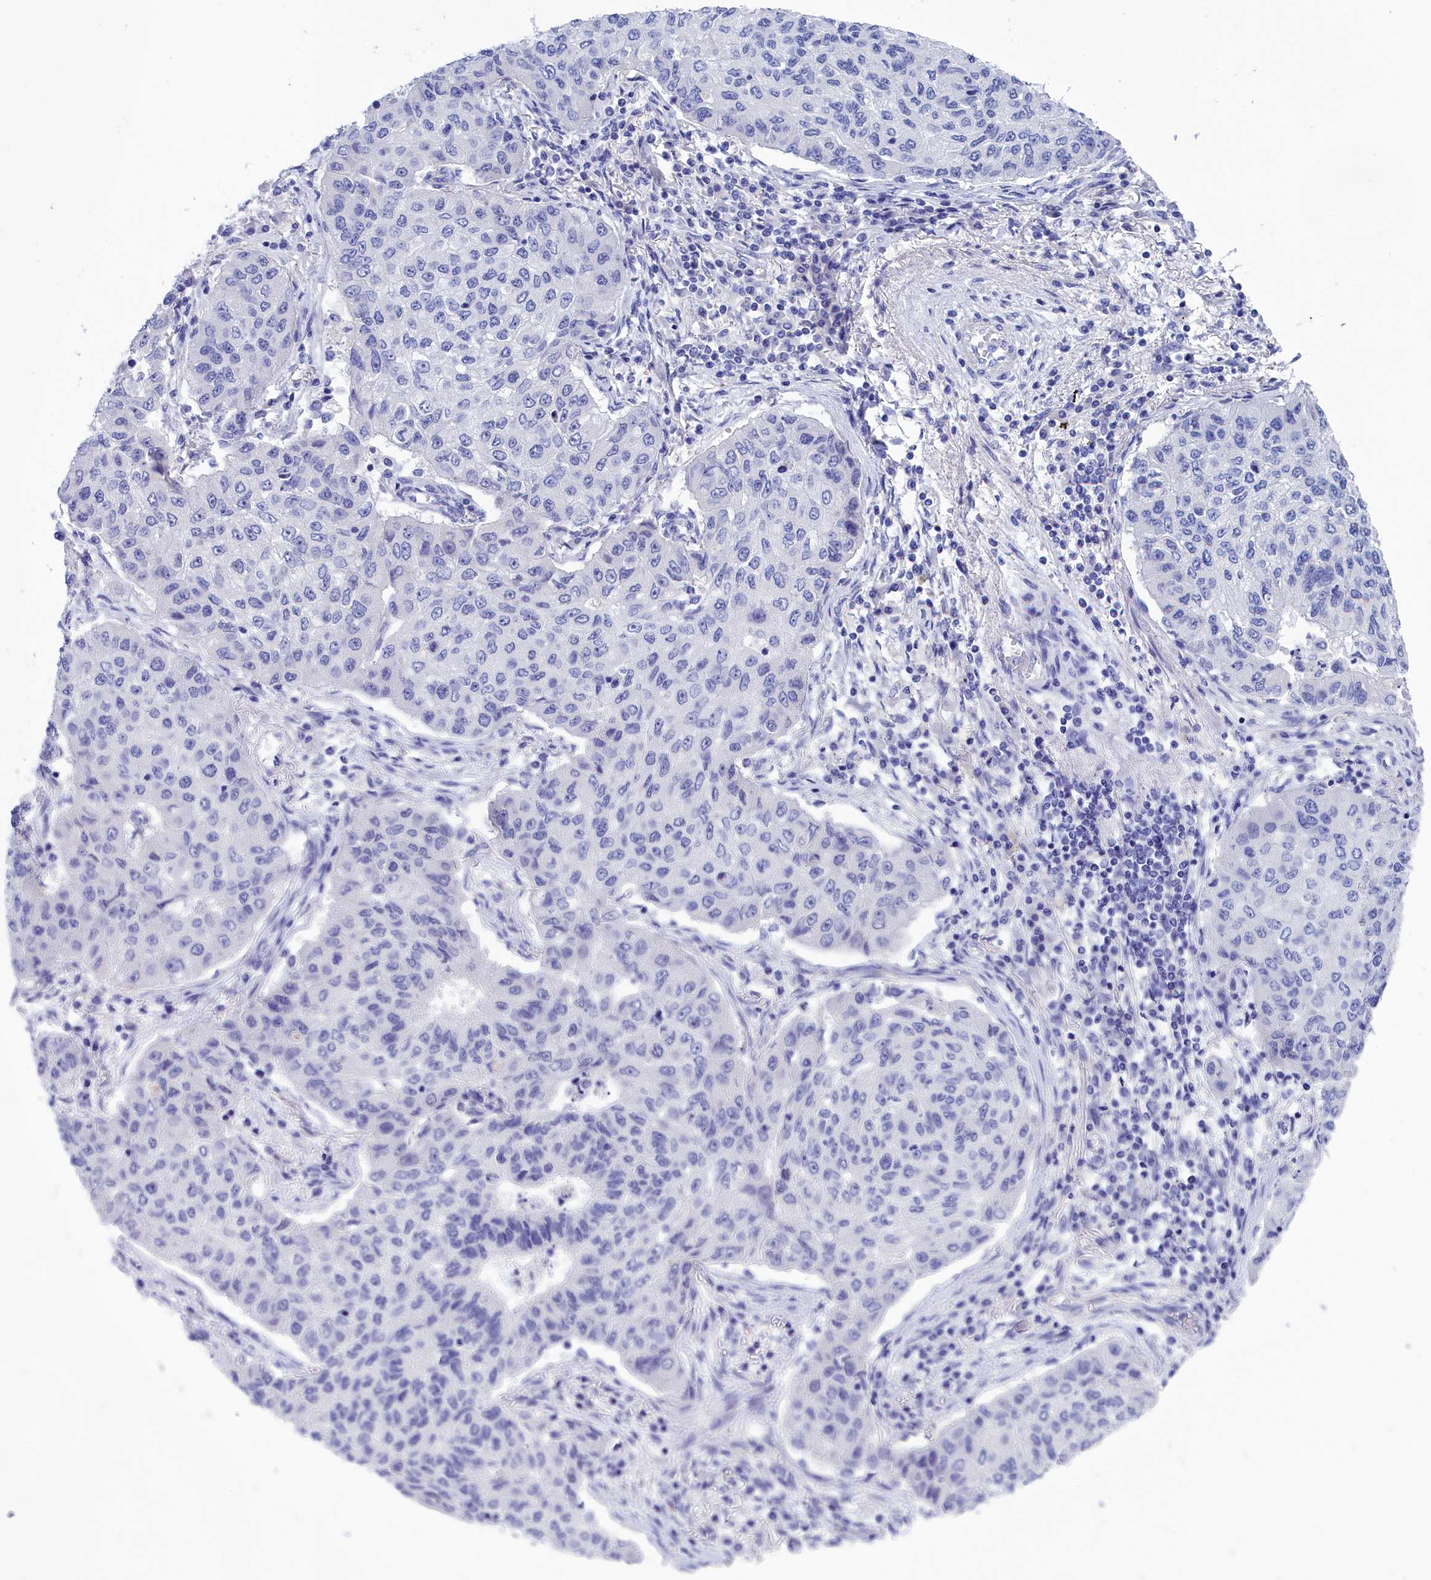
{"staining": {"intensity": "negative", "quantity": "none", "location": "none"}, "tissue": "lung cancer", "cell_type": "Tumor cells", "image_type": "cancer", "snomed": [{"axis": "morphology", "description": "Squamous cell carcinoma, NOS"}, {"axis": "topography", "description": "Lung"}], "caption": "Immunohistochemistry (IHC) photomicrograph of lung squamous cell carcinoma stained for a protein (brown), which shows no expression in tumor cells.", "gene": "VPS35L", "patient": {"sex": "male", "age": 74}}